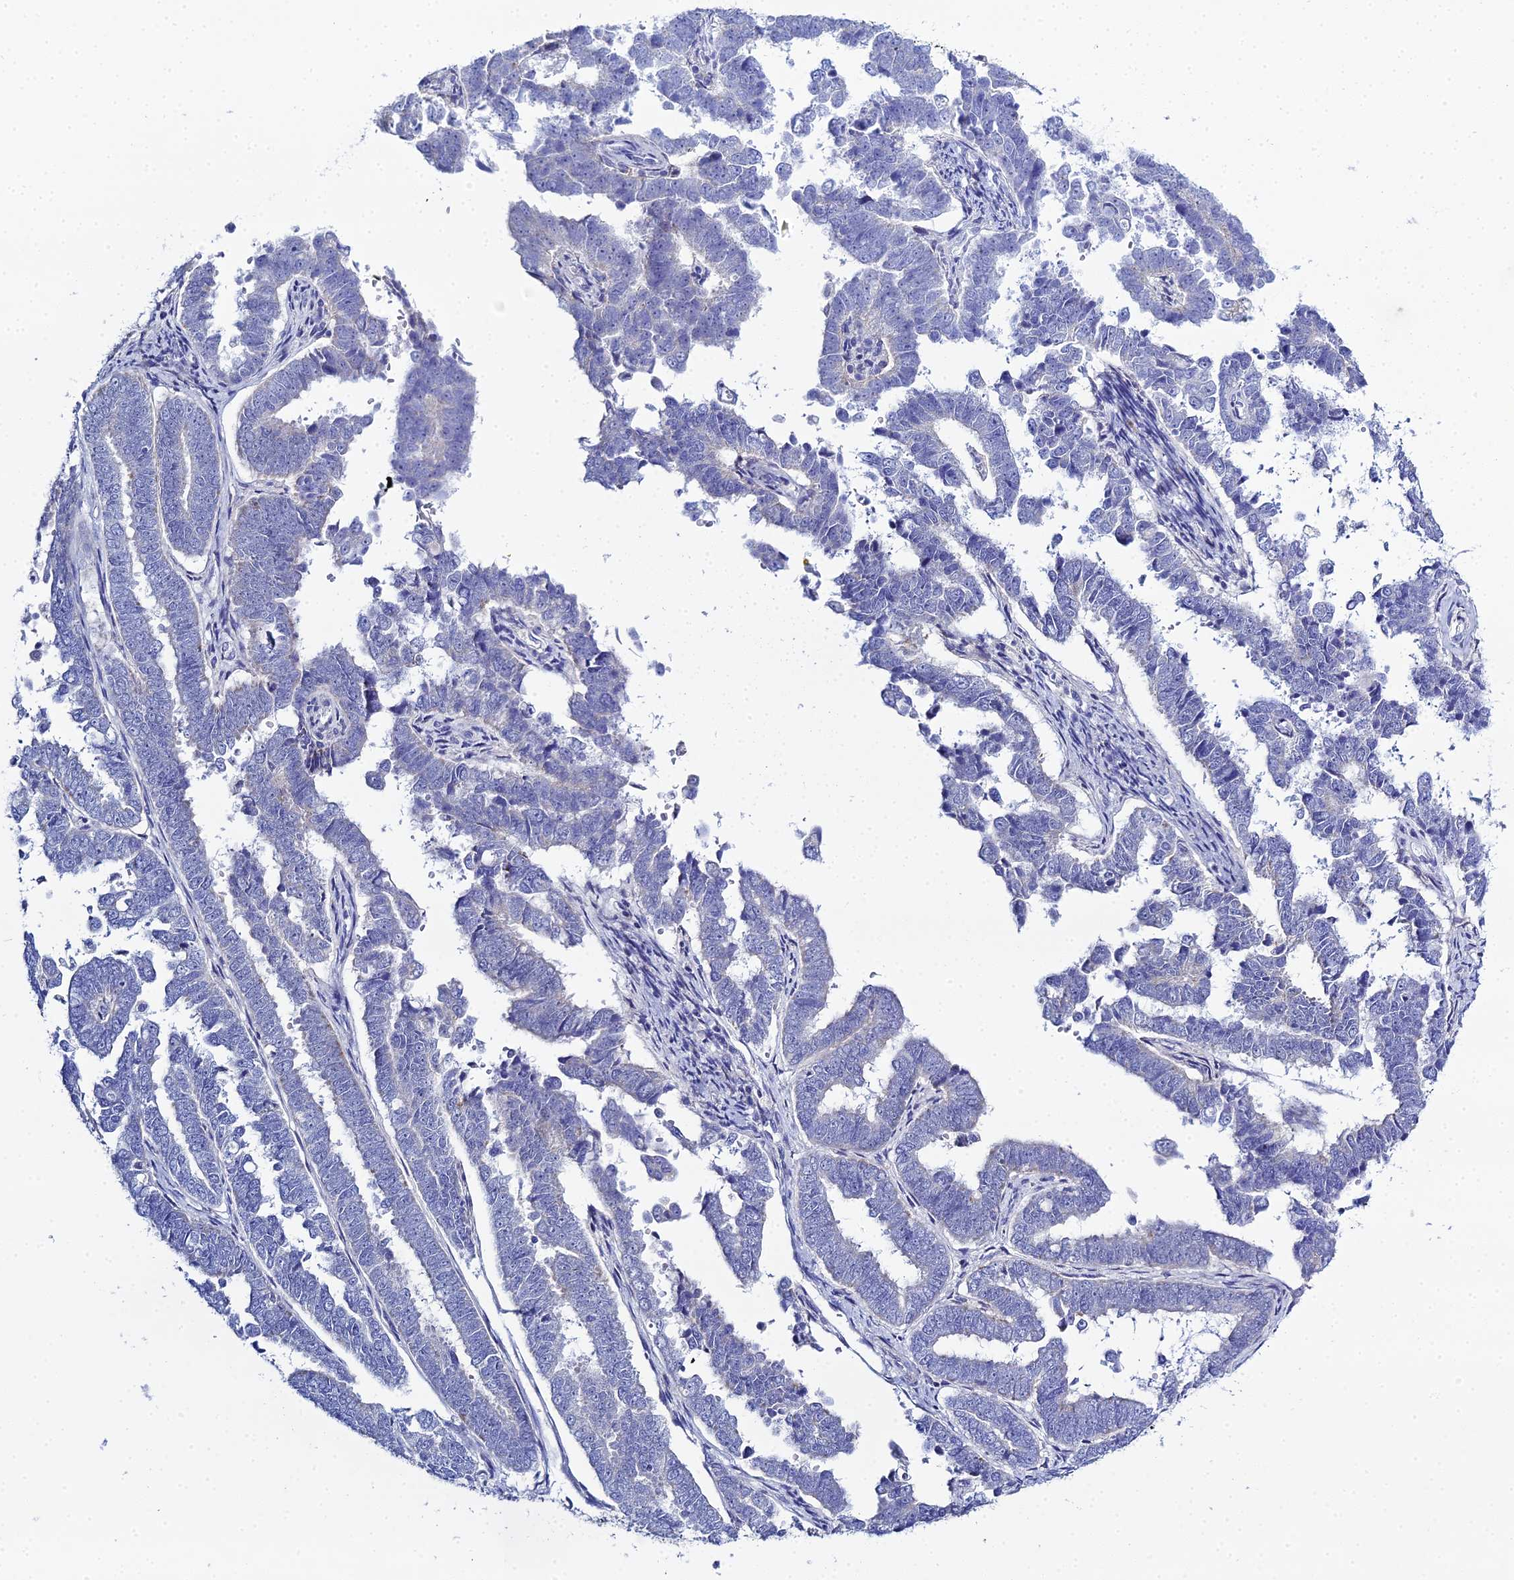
{"staining": {"intensity": "negative", "quantity": "none", "location": "none"}, "tissue": "endometrial cancer", "cell_type": "Tumor cells", "image_type": "cancer", "snomed": [{"axis": "morphology", "description": "Adenocarcinoma, NOS"}, {"axis": "topography", "description": "Endometrium"}], "caption": "Immunohistochemical staining of adenocarcinoma (endometrial) displays no significant positivity in tumor cells.", "gene": "DHX34", "patient": {"sex": "female", "age": 75}}